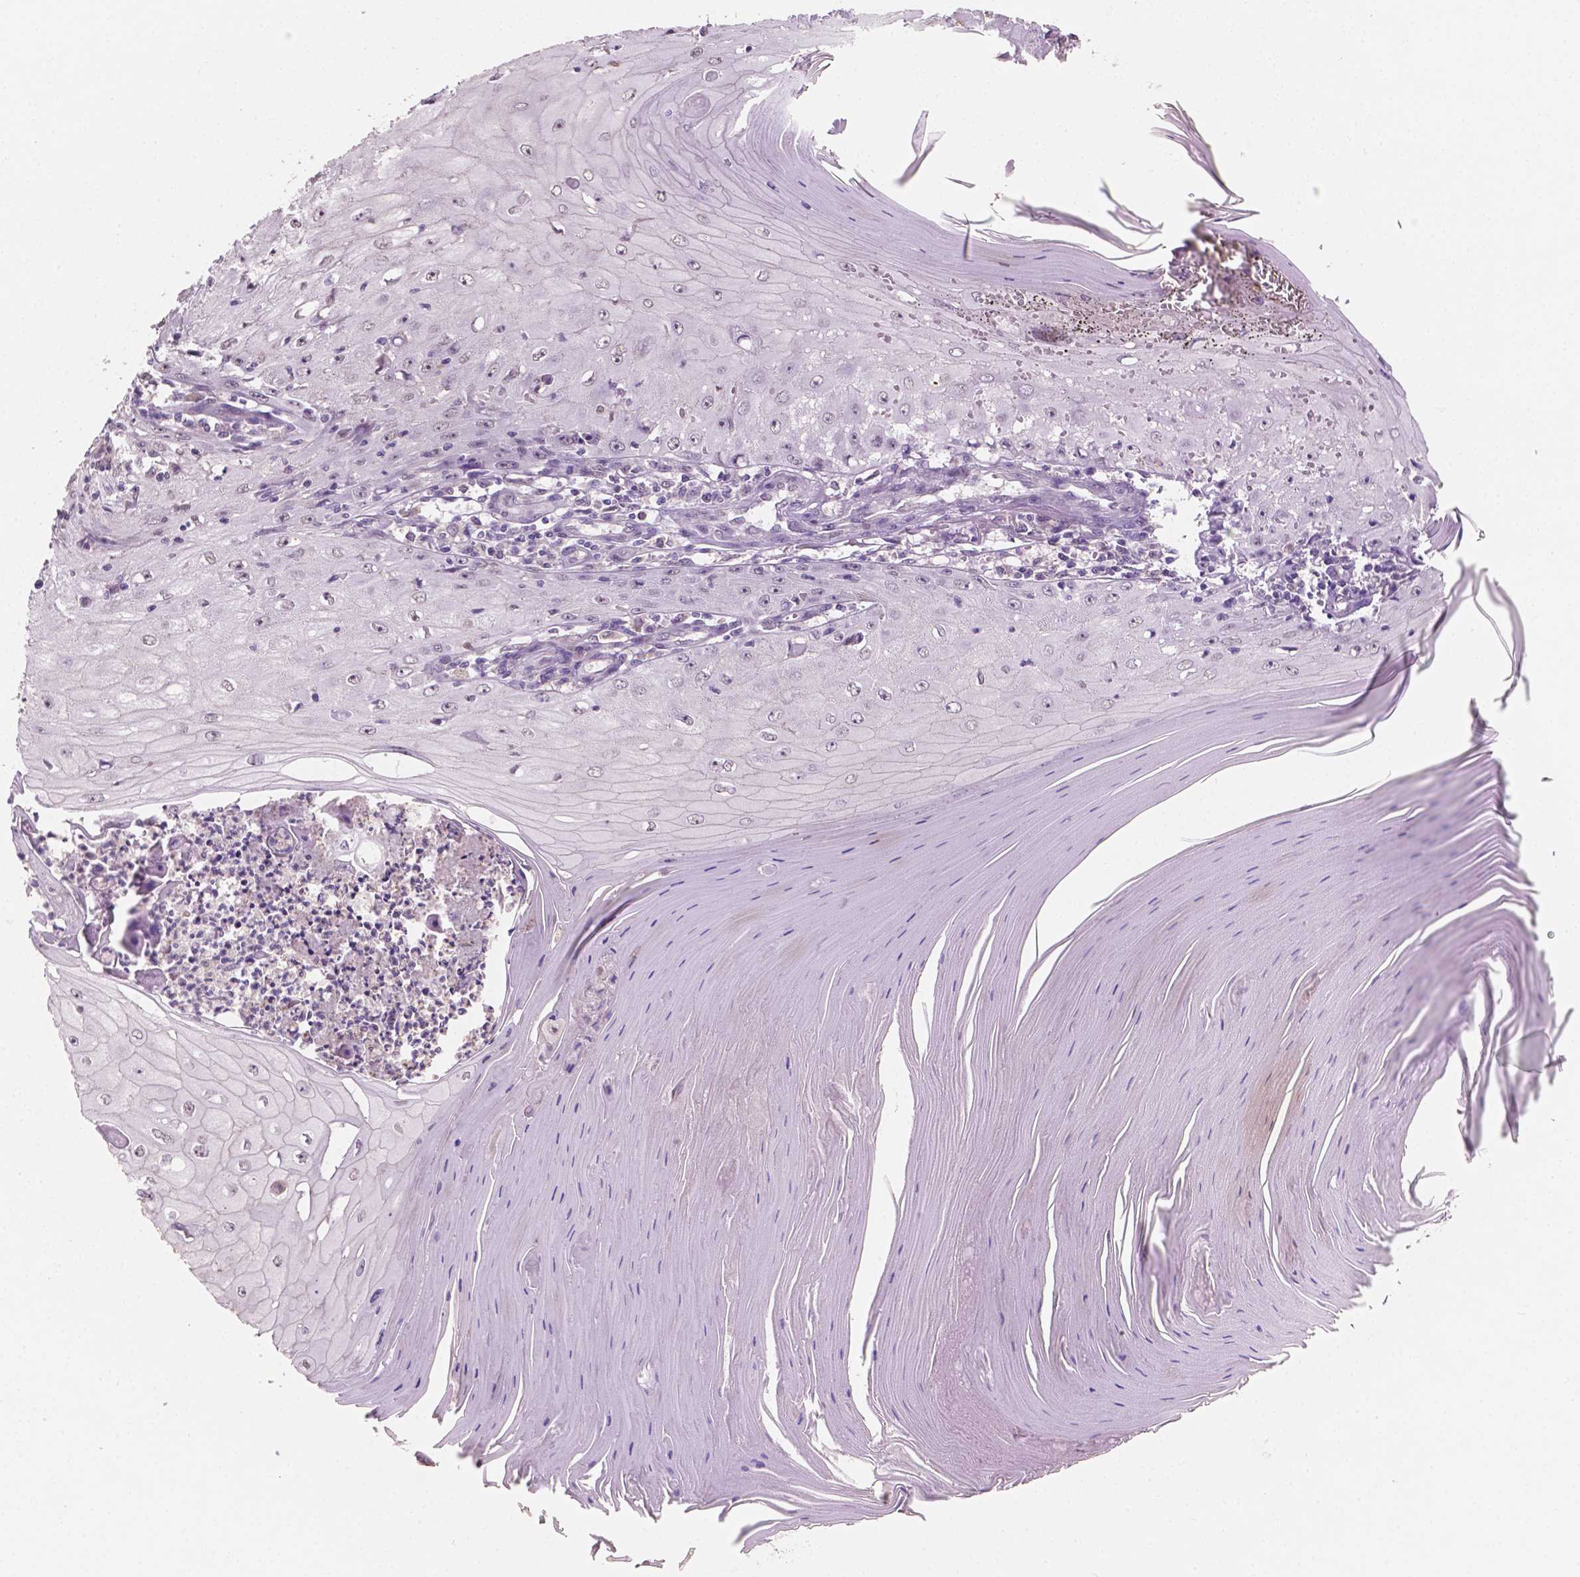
{"staining": {"intensity": "negative", "quantity": "none", "location": "none"}, "tissue": "skin cancer", "cell_type": "Tumor cells", "image_type": "cancer", "snomed": [{"axis": "morphology", "description": "Squamous cell carcinoma, NOS"}, {"axis": "topography", "description": "Skin"}], "caption": "Immunohistochemistry image of human skin squamous cell carcinoma stained for a protein (brown), which shows no expression in tumor cells. Nuclei are stained in blue.", "gene": "SHLD3", "patient": {"sex": "female", "age": 73}}